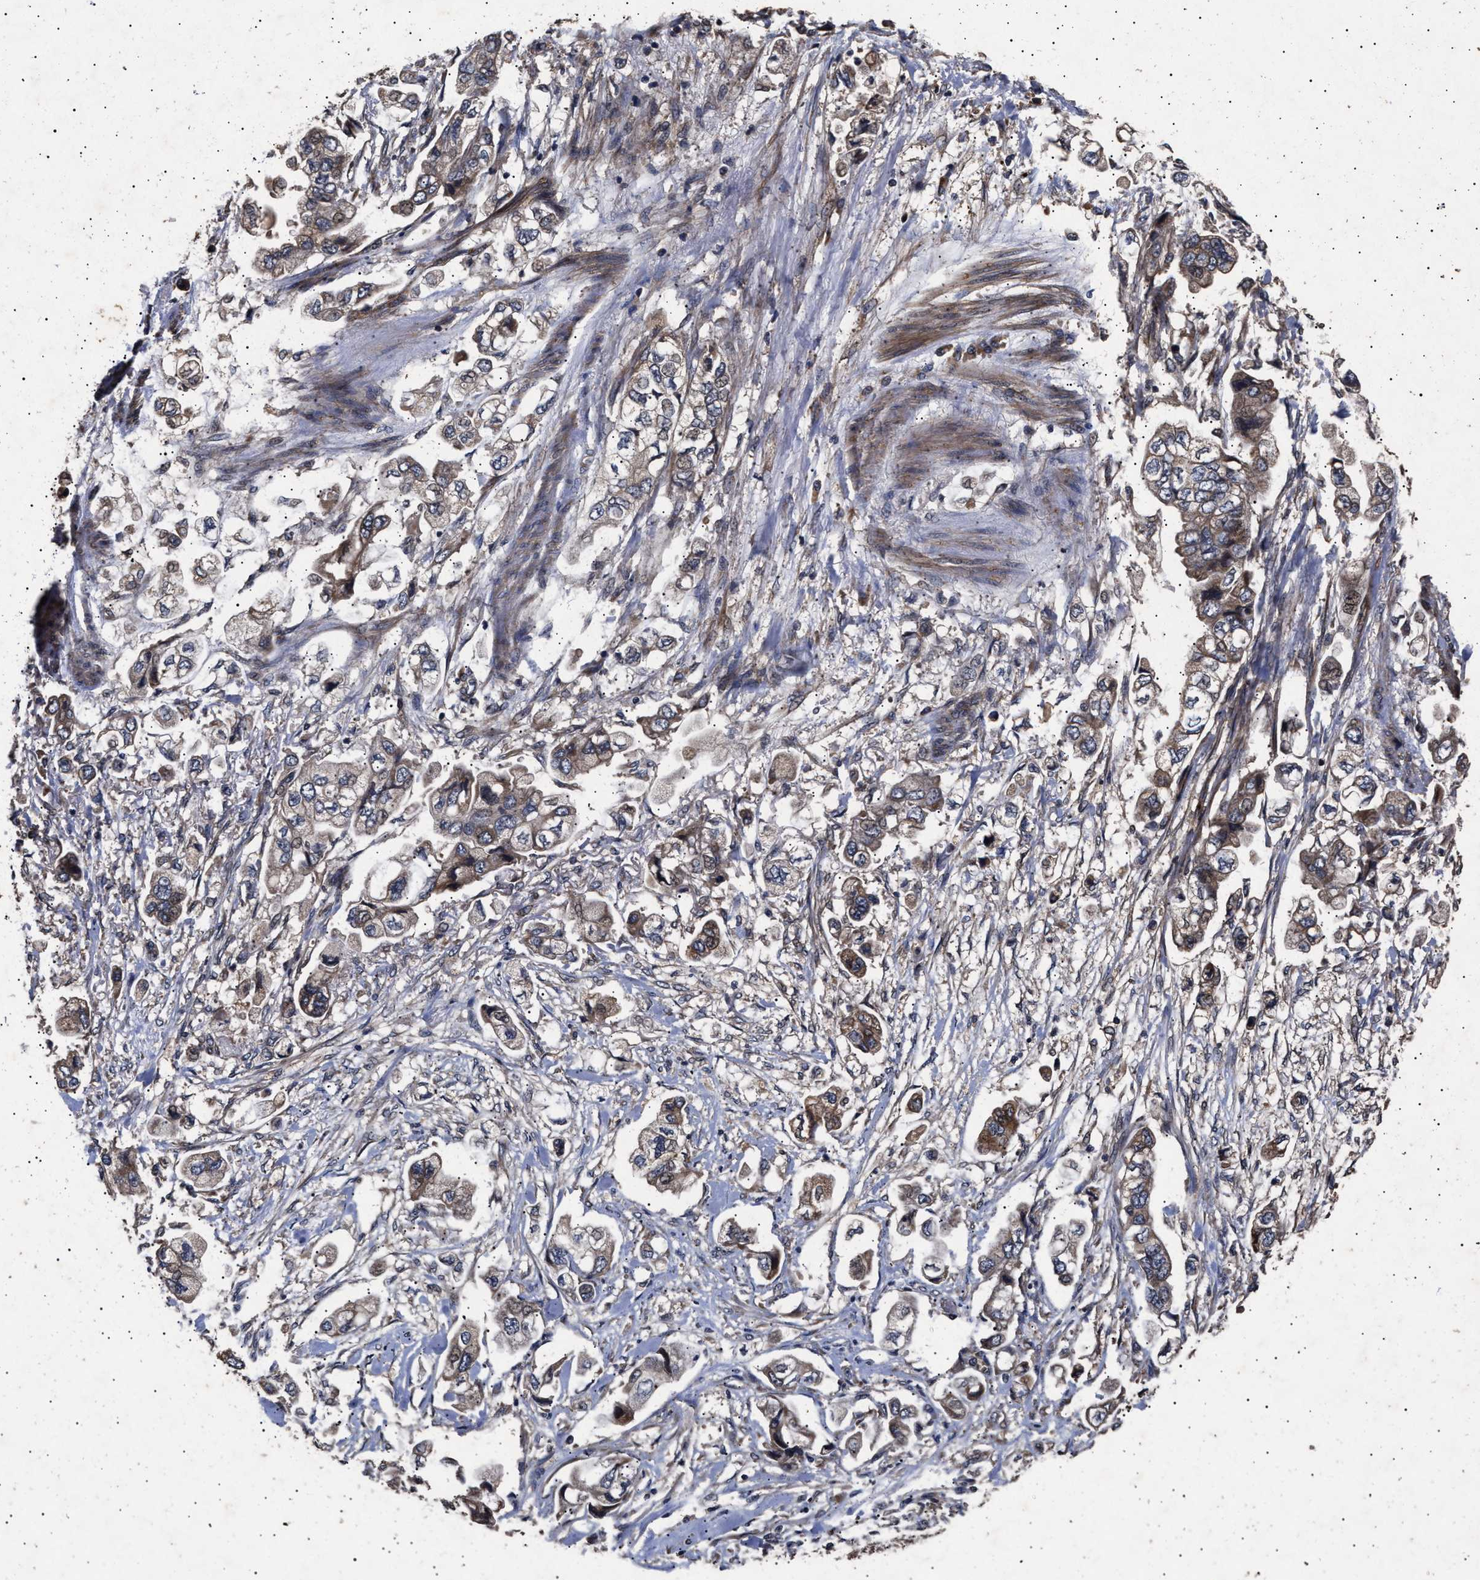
{"staining": {"intensity": "weak", "quantity": ">75%", "location": "cytoplasmic/membranous"}, "tissue": "stomach cancer", "cell_type": "Tumor cells", "image_type": "cancer", "snomed": [{"axis": "morphology", "description": "Adenocarcinoma, NOS"}, {"axis": "topography", "description": "Stomach"}], "caption": "Immunohistochemistry (IHC) of human stomach cancer (adenocarcinoma) exhibits low levels of weak cytoplasmic/membranous positivity in approximately >75% of tumor cells.", "gene": "ITGB5", "patient": {"sex": "male", "age": 62}}